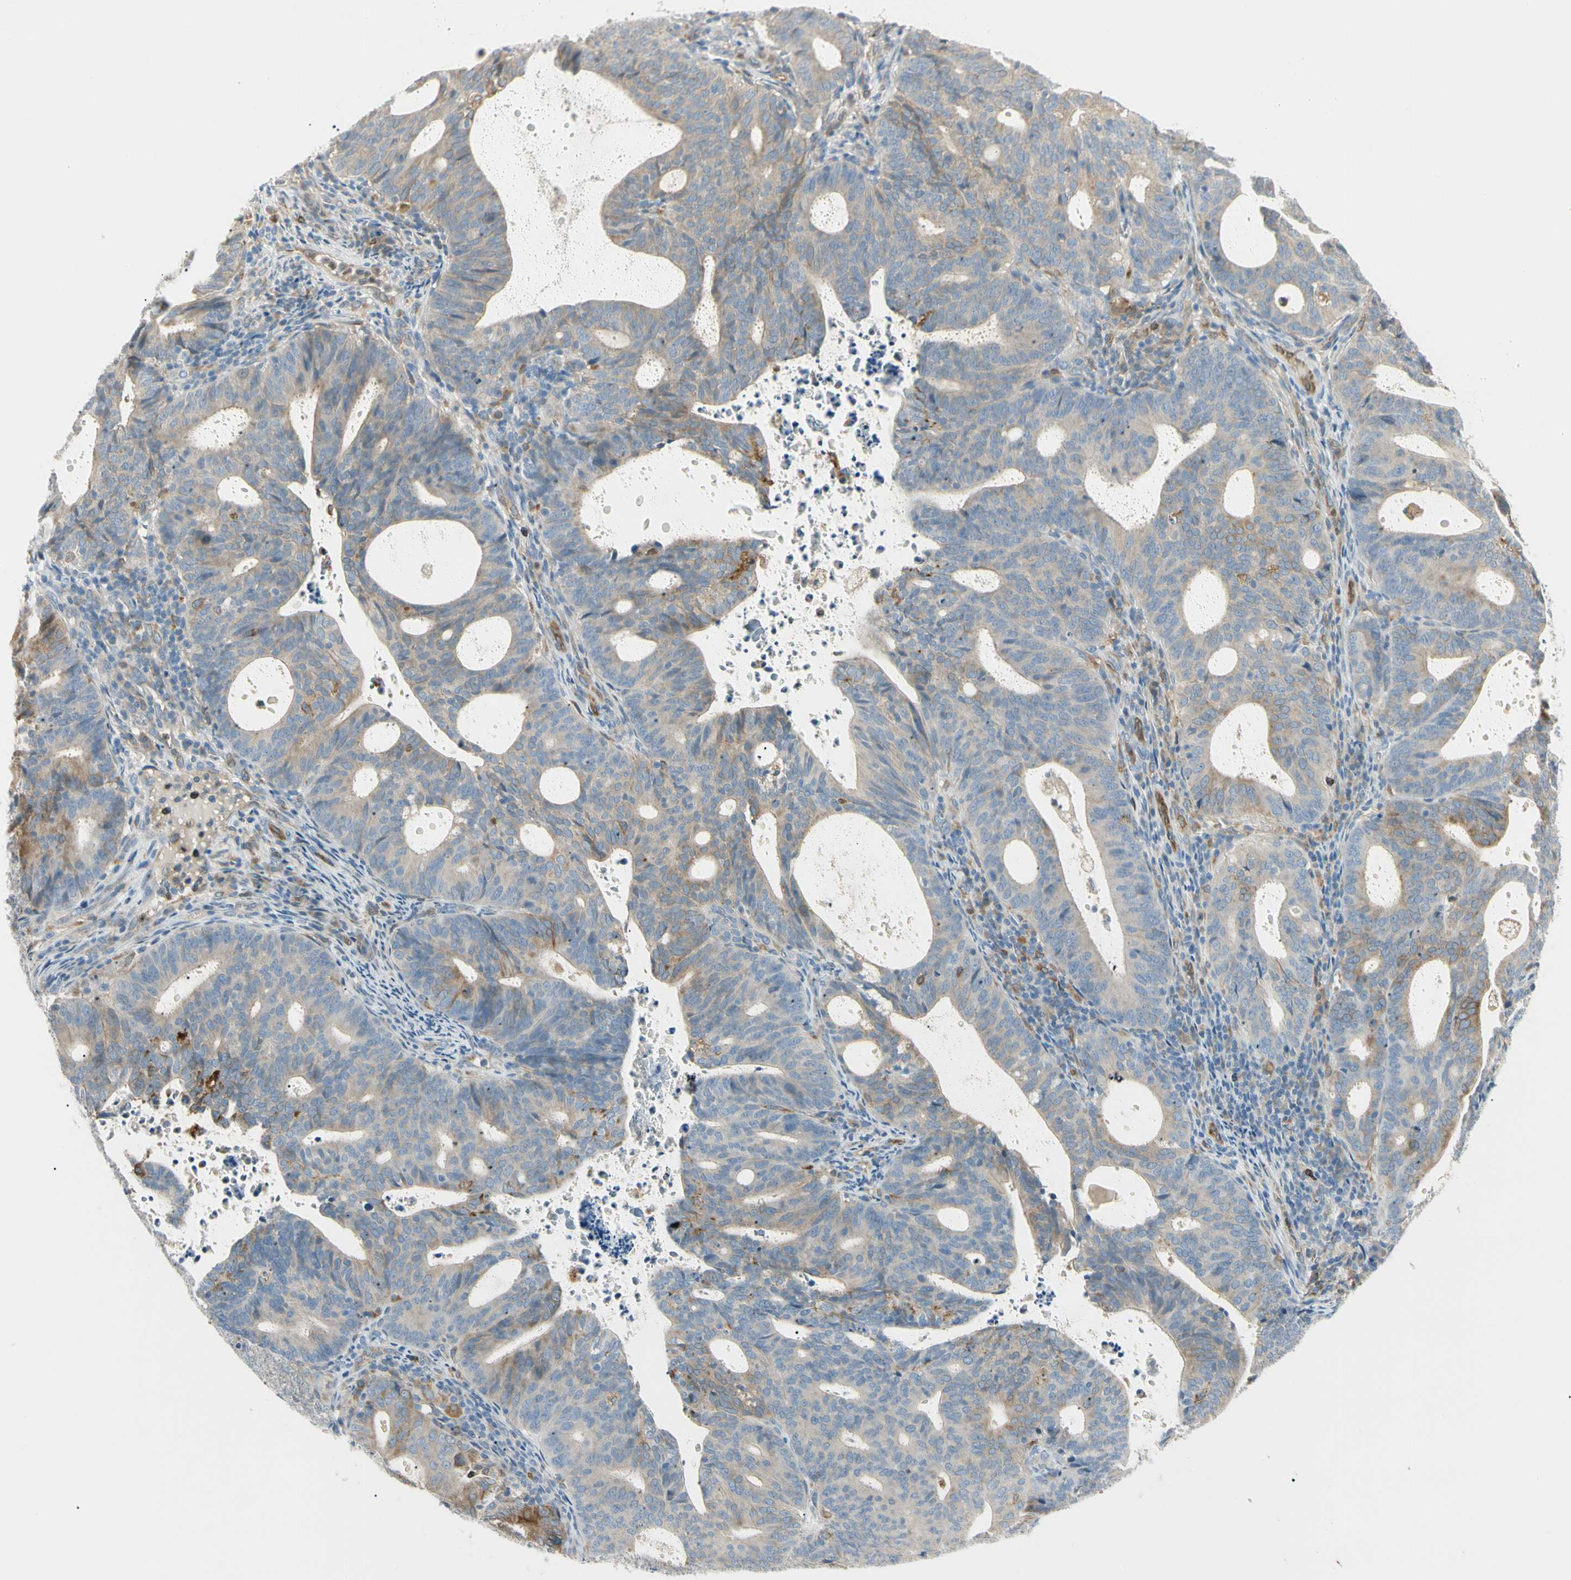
{"staining": {"intensity": "weak", "quantity": "25%-75%", "location": "cytoplasmic/membranous"}, "tissue": "endometrial cancer", "cell_type": "Tumor cells", "image_type": "cancer", "snomed": [{"axis": "morphology", "description": "Adenocarcinoma, NOS"}, {"axis": "topography", "description": "Uterus"}], "caption": "The histopathology image reveals staining of endometrial adenocarcinoma, revealing weak cytoplasmic/membranous protein staining (brown color) within tumor cells.", "gene": "LPCAT2", "patient": {"sex": "female", "age": 83}}